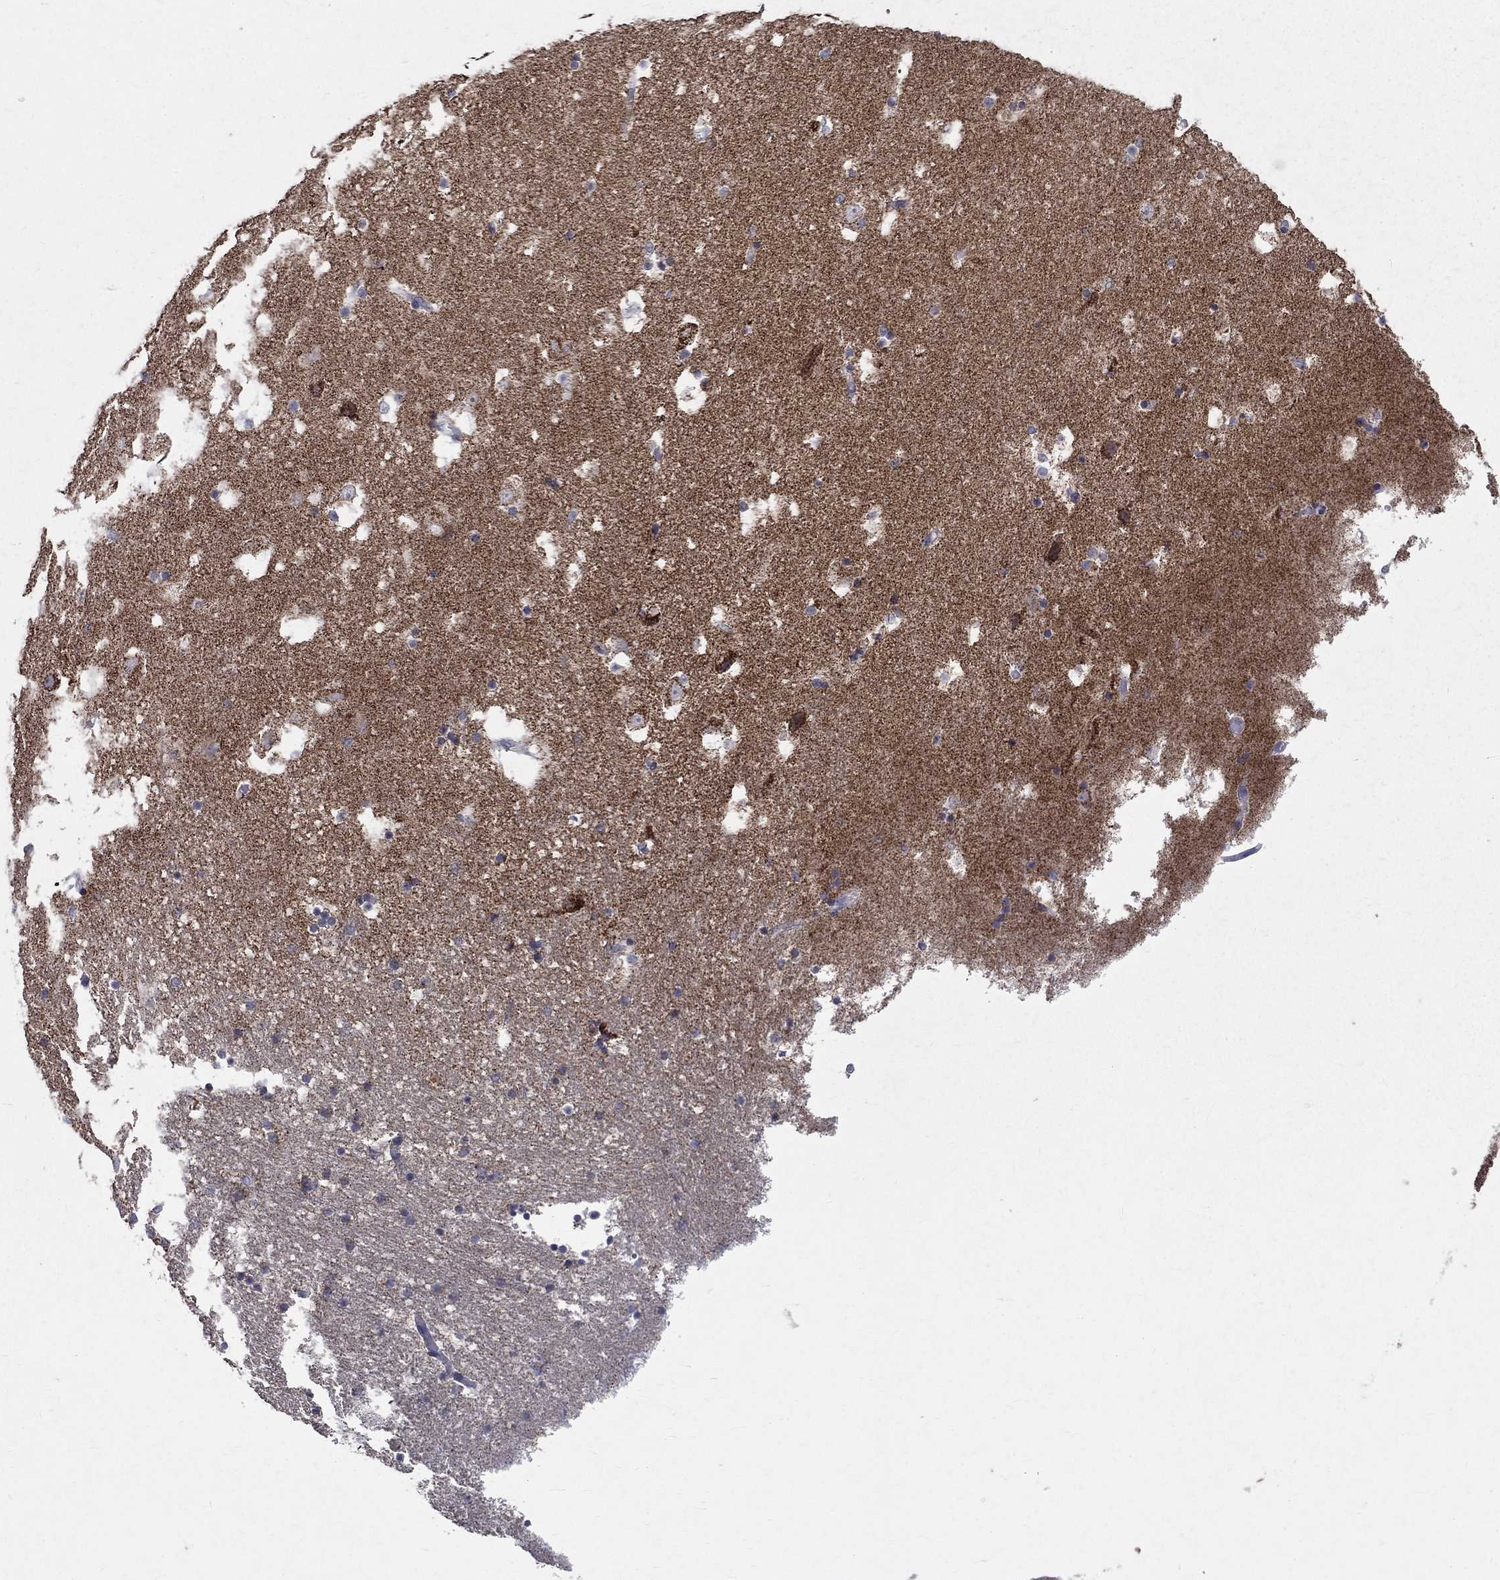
{"staining": {"intensity": "negative", "quantity": "none", "location": "none"}, "tissue": "hippocampus", "cell_type": "Glial cells", "image_type": "normal", "snomed": [{"axis": "morphology", "description": "Normal tissue, NOS"}, {"axis": "topography", "description": "Hippocampus"}], "caption": "This histopathology image is of normal hippocampus stained with IHC to label a protein in brown with the nuclei are counter-stained blue. There is no staining in glial cells.", "gene": "SLC4A10", "patient": {"sex": "male", "age": 51}}